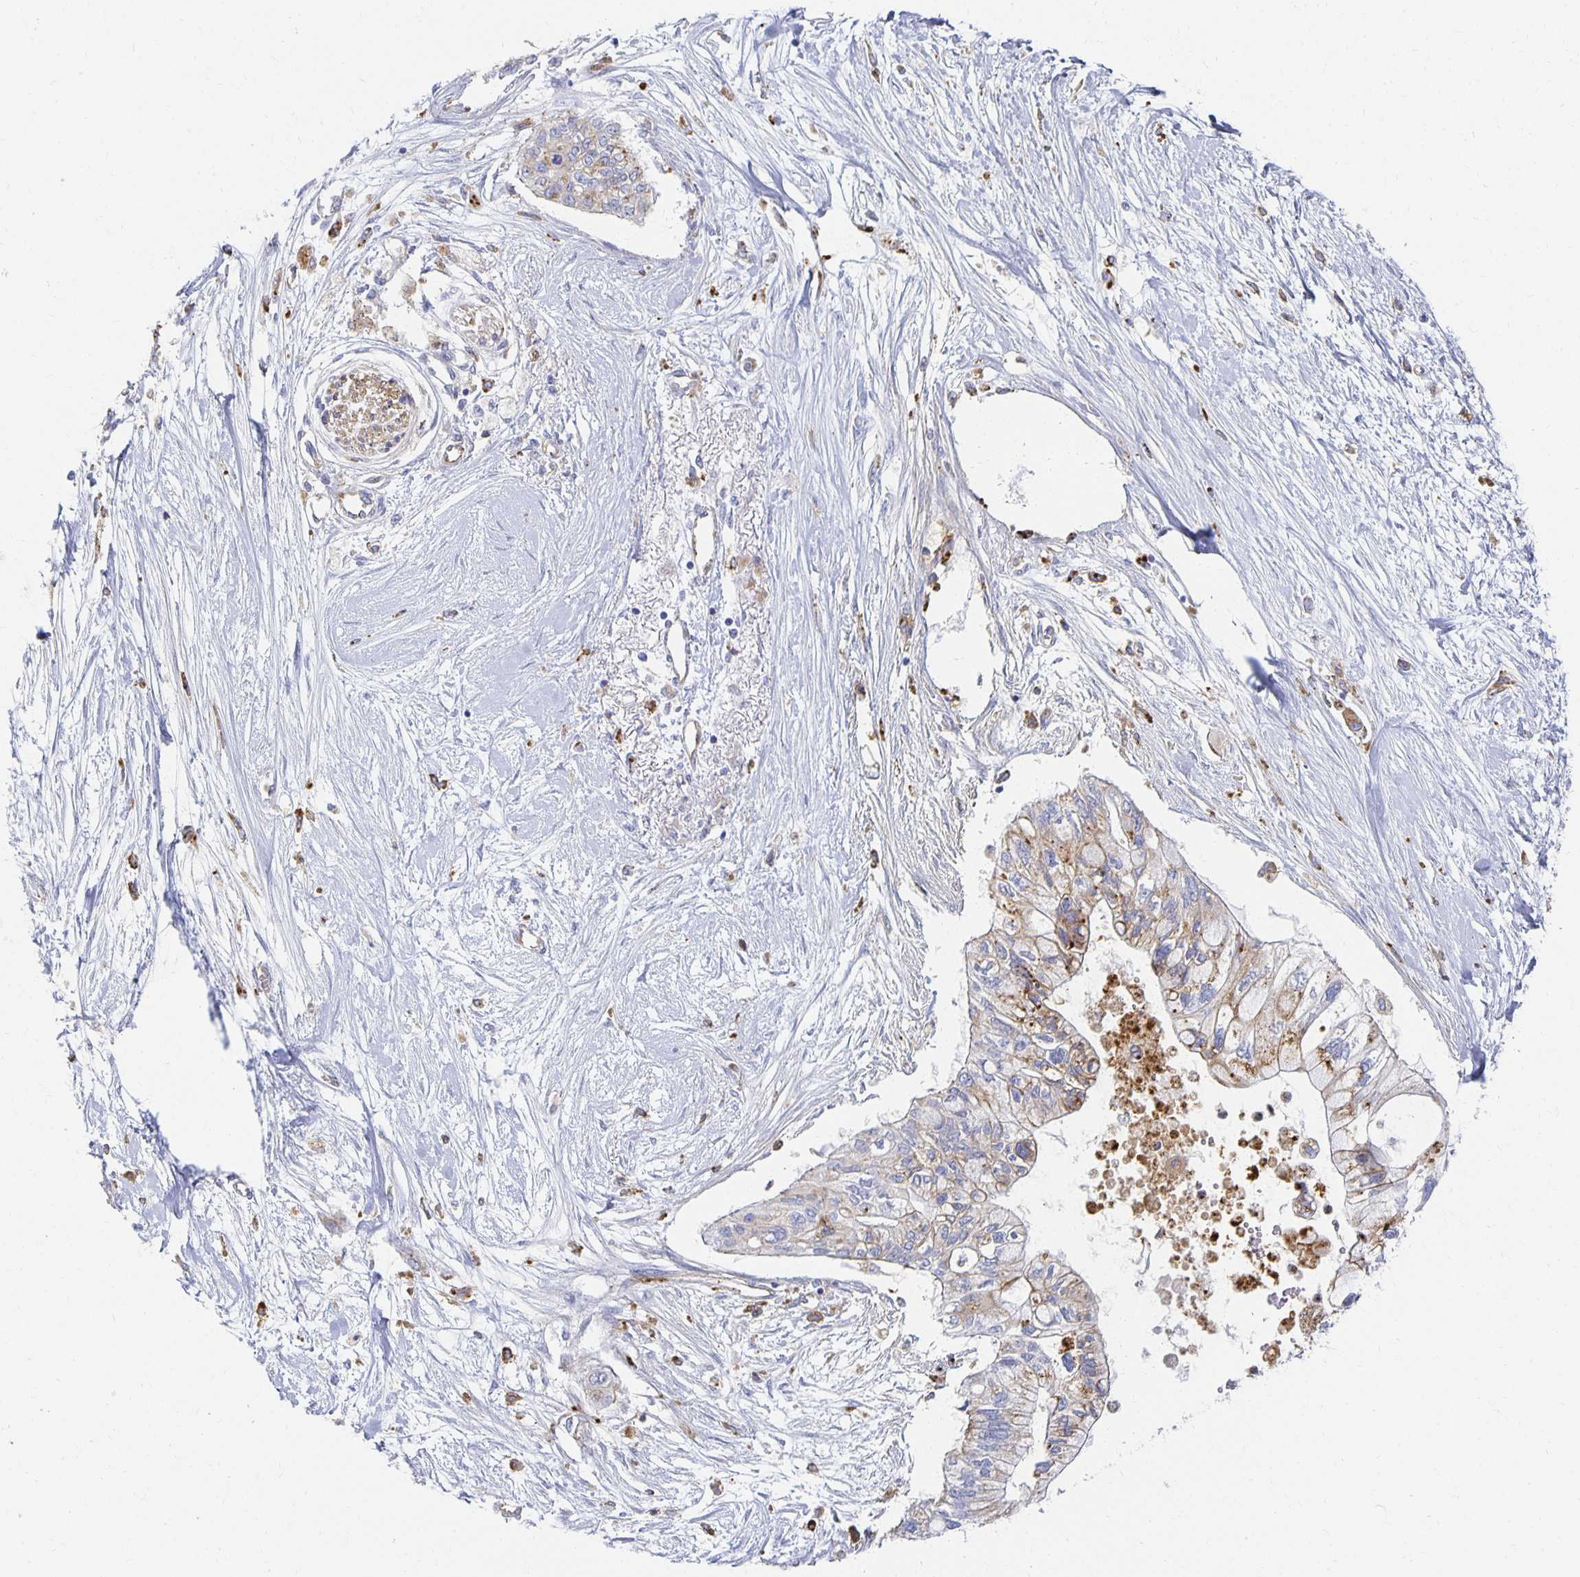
{"staining": {"intensity": "moderate", "quantity": "<25%", "location": "cytoplasmic/membranous"}, "tissue": "pancreatic cancer", "cell_type": "Tumor cells", "image_type": "cancer", "snomed": [{"axis": "morphology", "description": "Adenocarcinoma, NOS"}, {"axis": "topography", "description": "Pancreas"}], "caption": "Protein expression analysis of human adenocarcinoma (pancreatic) reveals moderate cytoplasmic/membranous positivity in approximately <25% of tumor cells.", "gene": "TAAR1", "patient": {"sex": "female", "age": 77}}